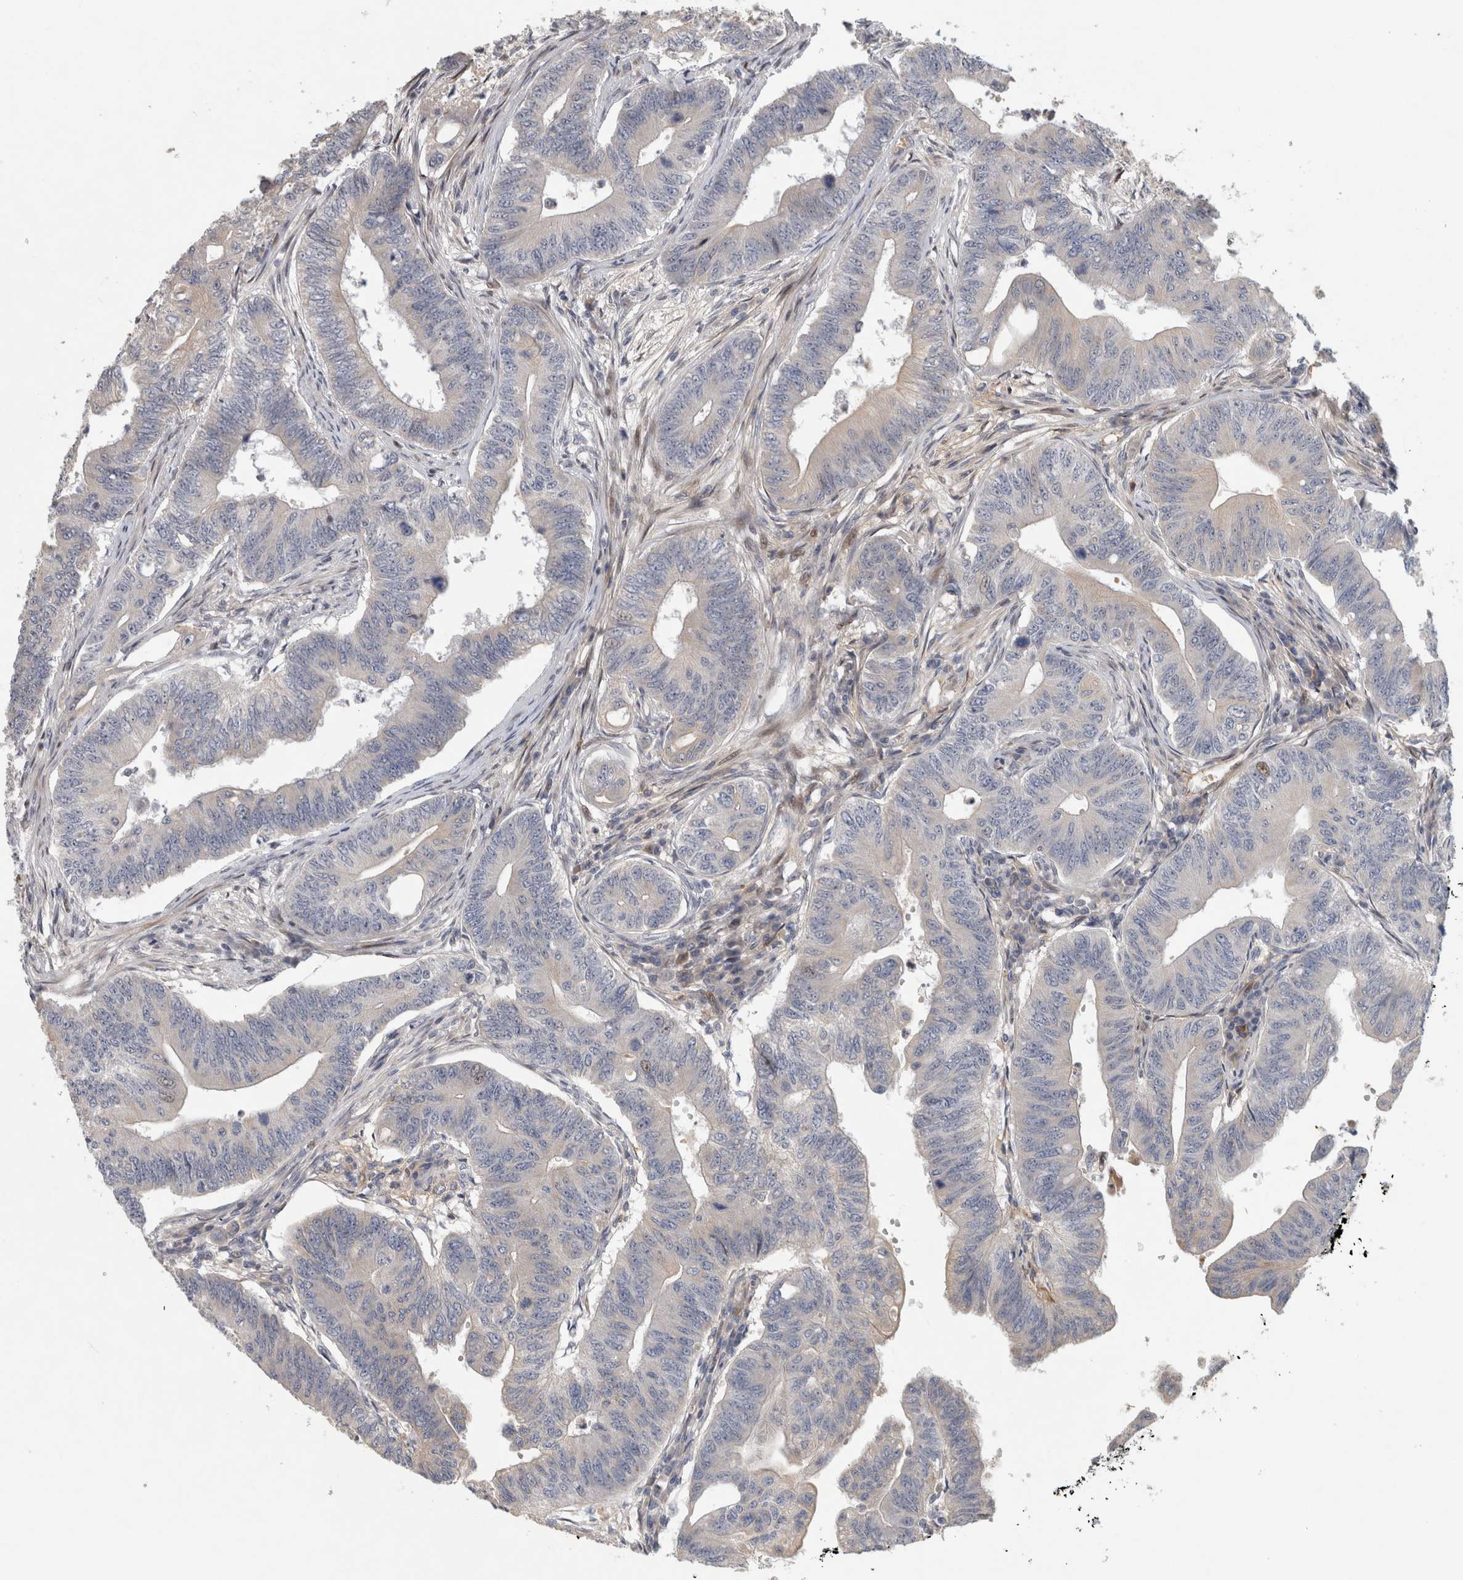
{"staining": {"intensity": "negative", "quantity": "none", "location": "none"}, "tissue": "colorectal cancer", "cell_type": "Tumor cells", "image_type": "cancer", "snomed": [{"axis": "morphology", "description": "Adenoma, NOS"}, {"axis": "morphology", "description": "Adenocarcinoma, NOS"}, {"axis": "topography", "description": "Colon"}], "caption": "Colorectal adenocarcinoma stained for a protein using immunohistochemistry (IHC) shows no expression tumor cells.", "gene": "RBM48", "patient": {"sex": "male", "age": 79}}